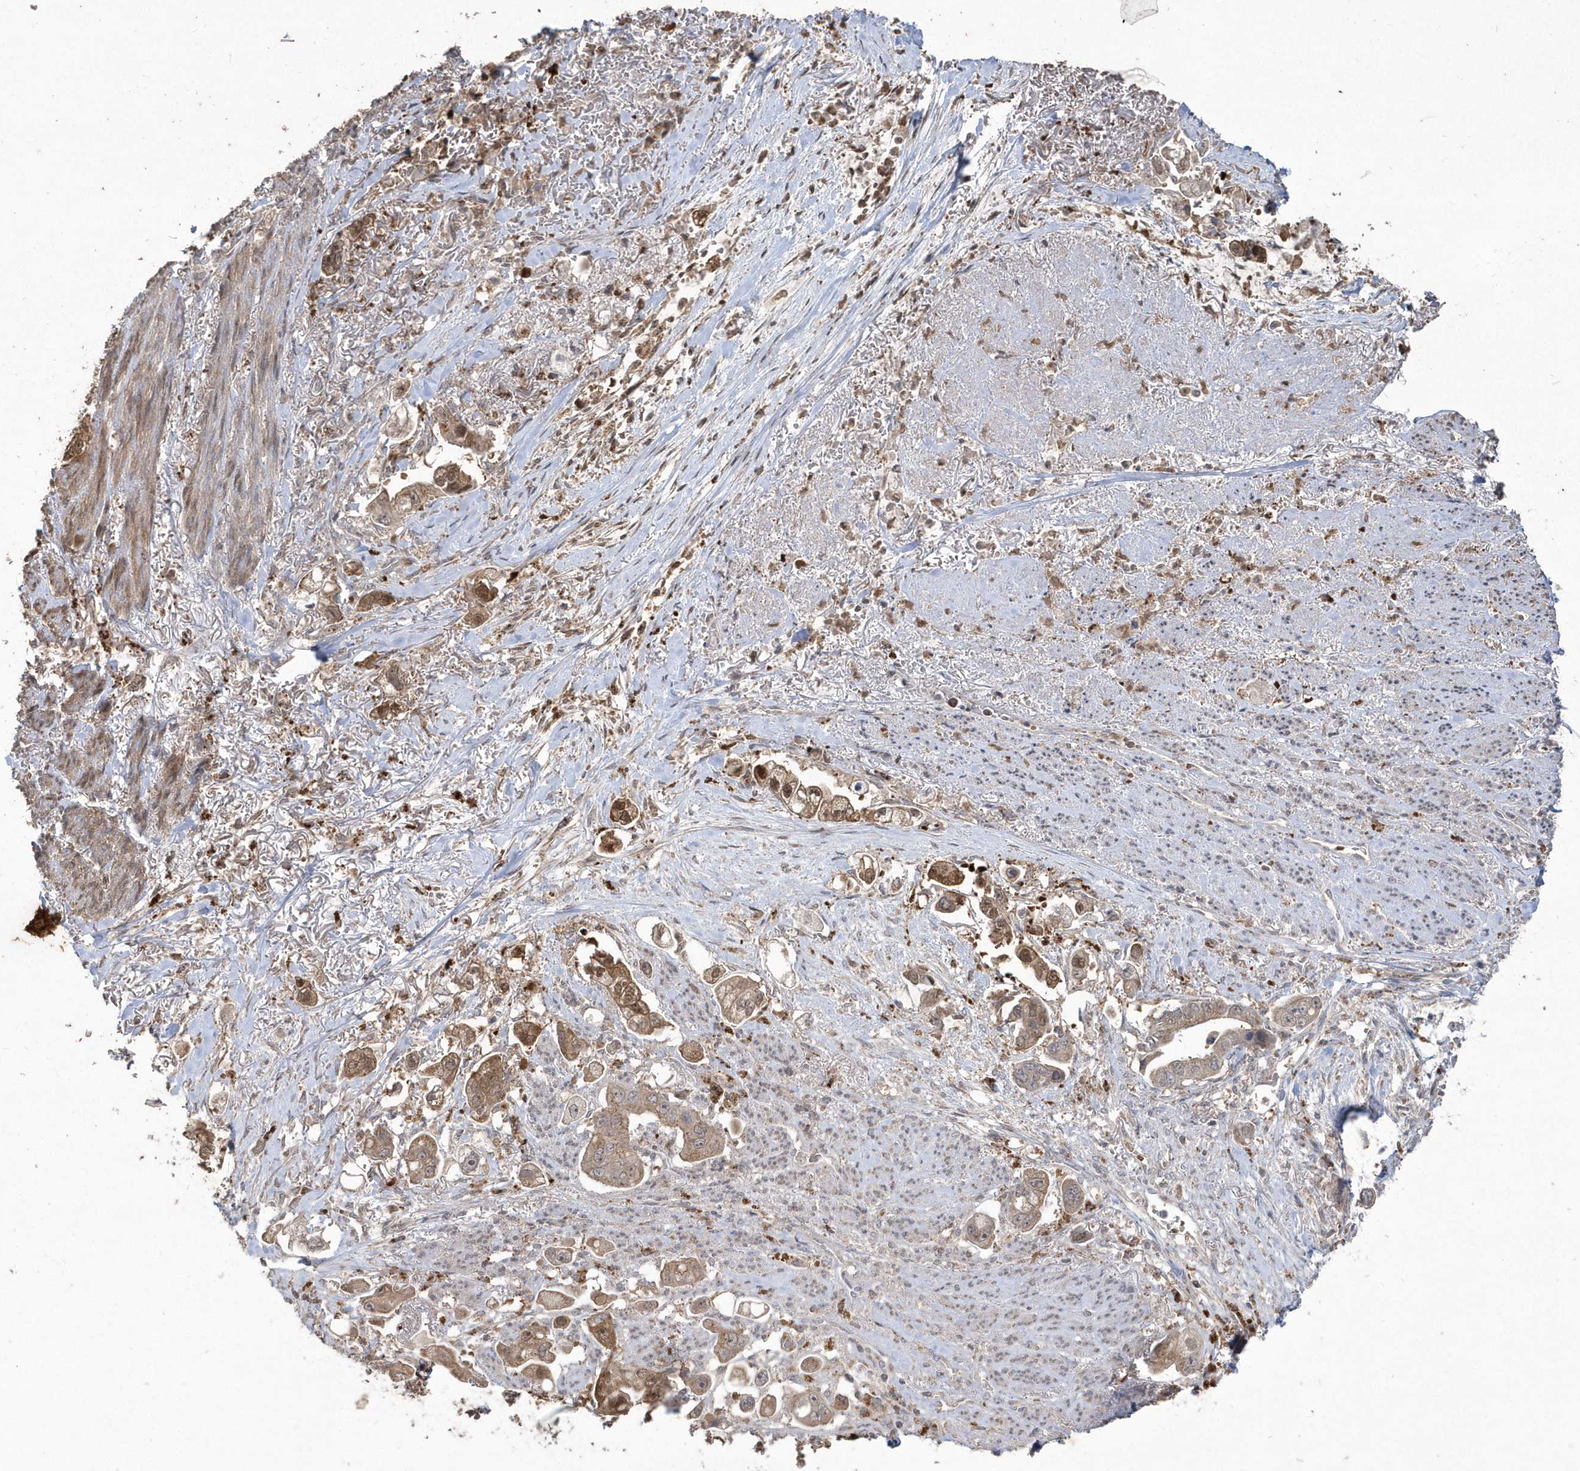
{"staining": {"intensity": "moderate", "quantity": ">75%", "location": "cytoplasmic/membranous,nuclear"}, "tissue": "stomach cancer", "cell_type": "Tumor cells", "image_type": "cancer", "snomed": [{"axis": "morphology", "description": "Adenocarcinoma, NOS"}, {"axis": "topography", "description": "Stomach"}], "caption": "Immunohistochemistry of human adenocarcinoma (stomach) shows medium levels of moderate cytoplasmic/membranous and nuclear positivity in approximately >75% of tumor cells.", "gene": "GEMIN6", "patient": {"sex": "male", "age": 62}}